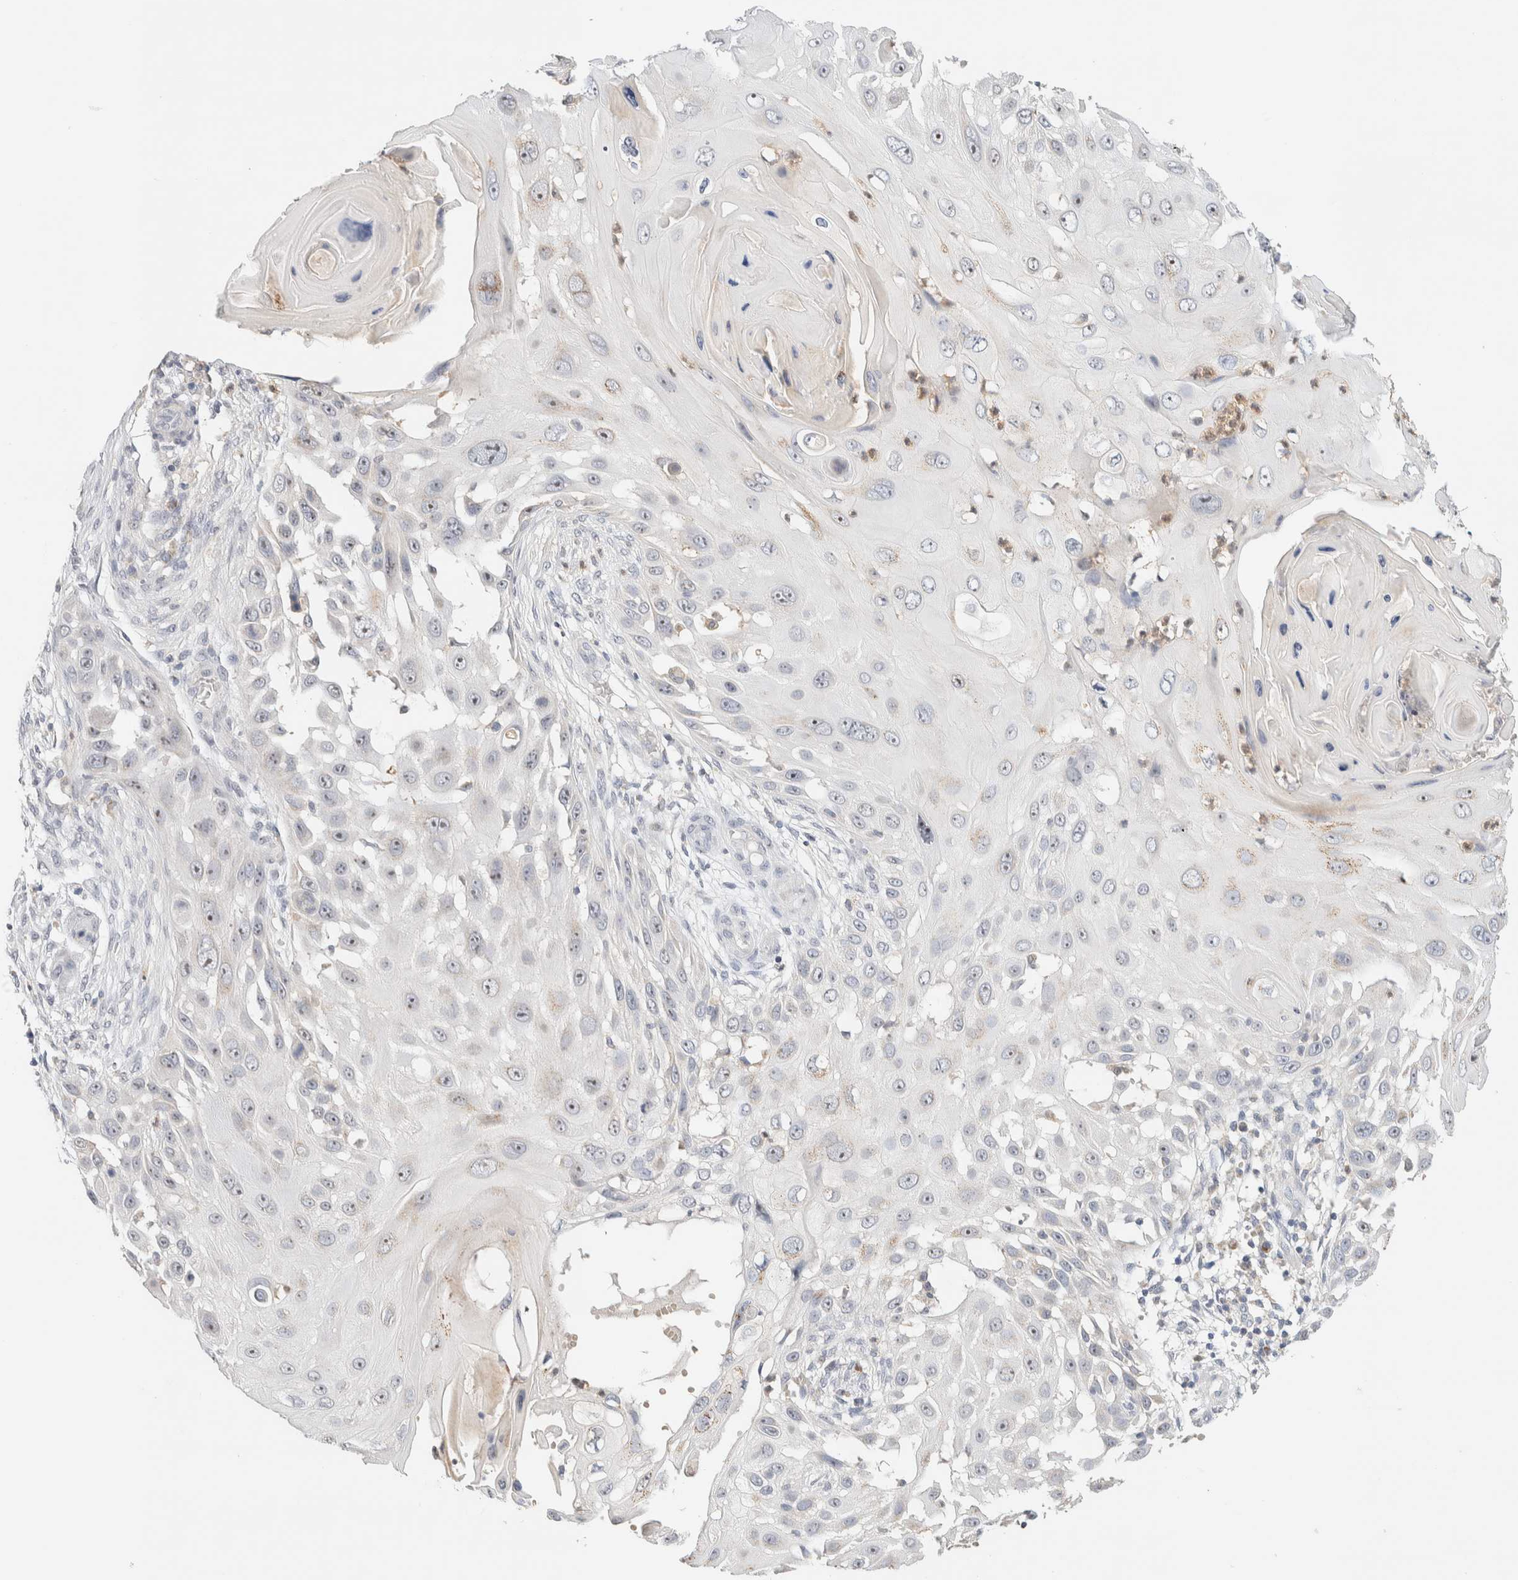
{"staining": {"intensity": "weak", "quantity": "<25%", "location": "cytoplasmic/membranous"}, "tissue": "skin cancer", "cell_type": "Tumor cells", "image_type": "cancer", "snomed": [{"axis": "morphology", "description": "Squamous cell carcinoma, NOS"}, {"axis": "topography", "description": "Skin"}], "caption": "Photomicrograph shows no protein staining in tumor cells of squamous cell carcinoma (skin) tissue.", "gene": "HDHD3", "patient": {"sex": "female", "age": 44}}